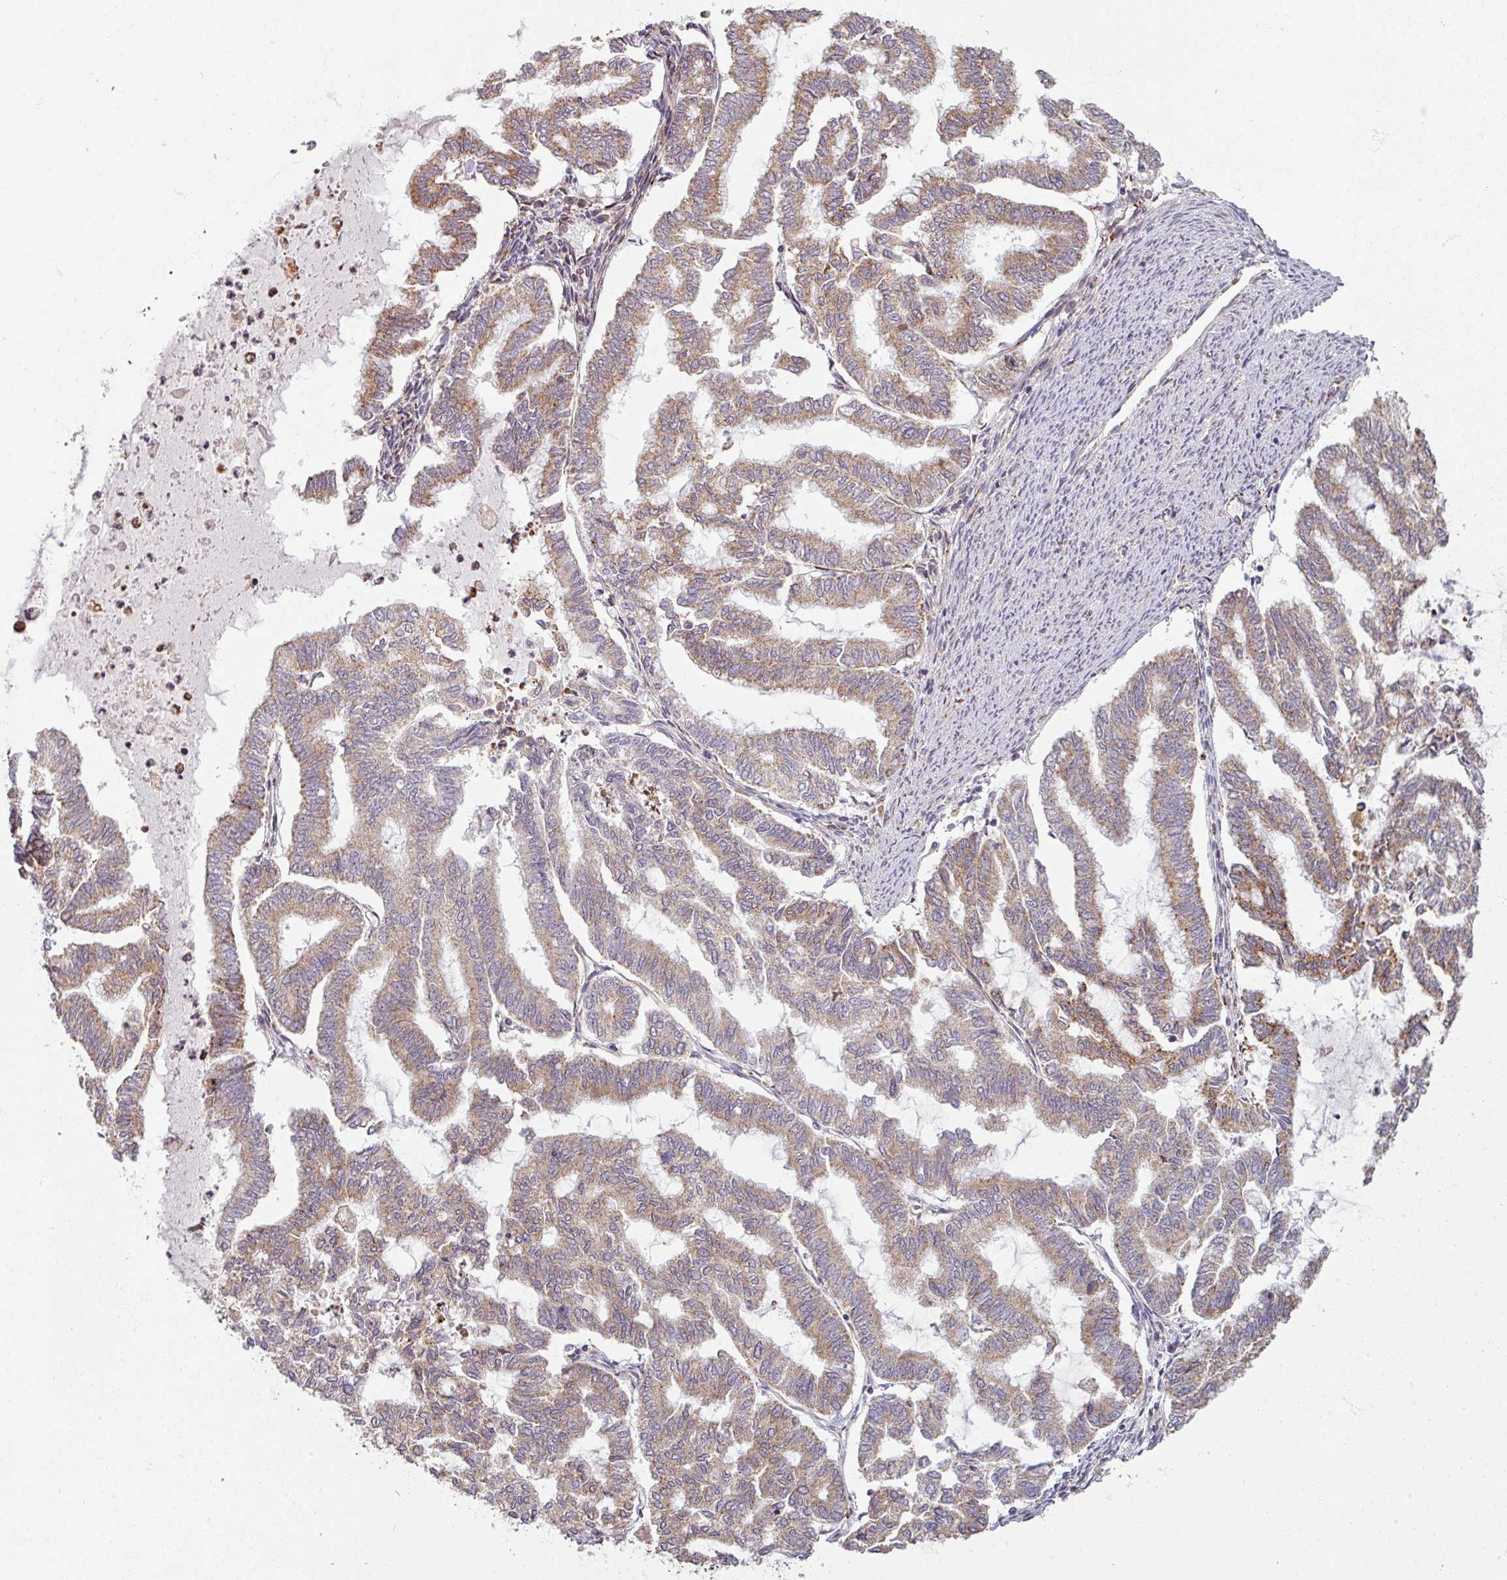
{"staining": {"intensity": "moderate", "quantity": ">75%", "location": "cytoplasmic/membranous"}, "tissue": "endometrial cancer", "cell_type": "Tumor cells", "image_type": "cancer", "snomed": [{"axis": "morphology", "description": "Adenocarcinoma, NOS"}, {"axis": "topography", "description": "Endometrium"}], "caption": "The photomicrograph demonstrates staining of endometrial cancer (adenocarcinoma), revealing moderate cytoplasmic/membranous protein positivity (brown color) within tumor cells. (Stains: DAB in brown, nuclei in blue, Microscopy: brightfield microscopy at high magnification).", "gene": "MAGT1", "patient": {"sex": "female", "age": 79}}